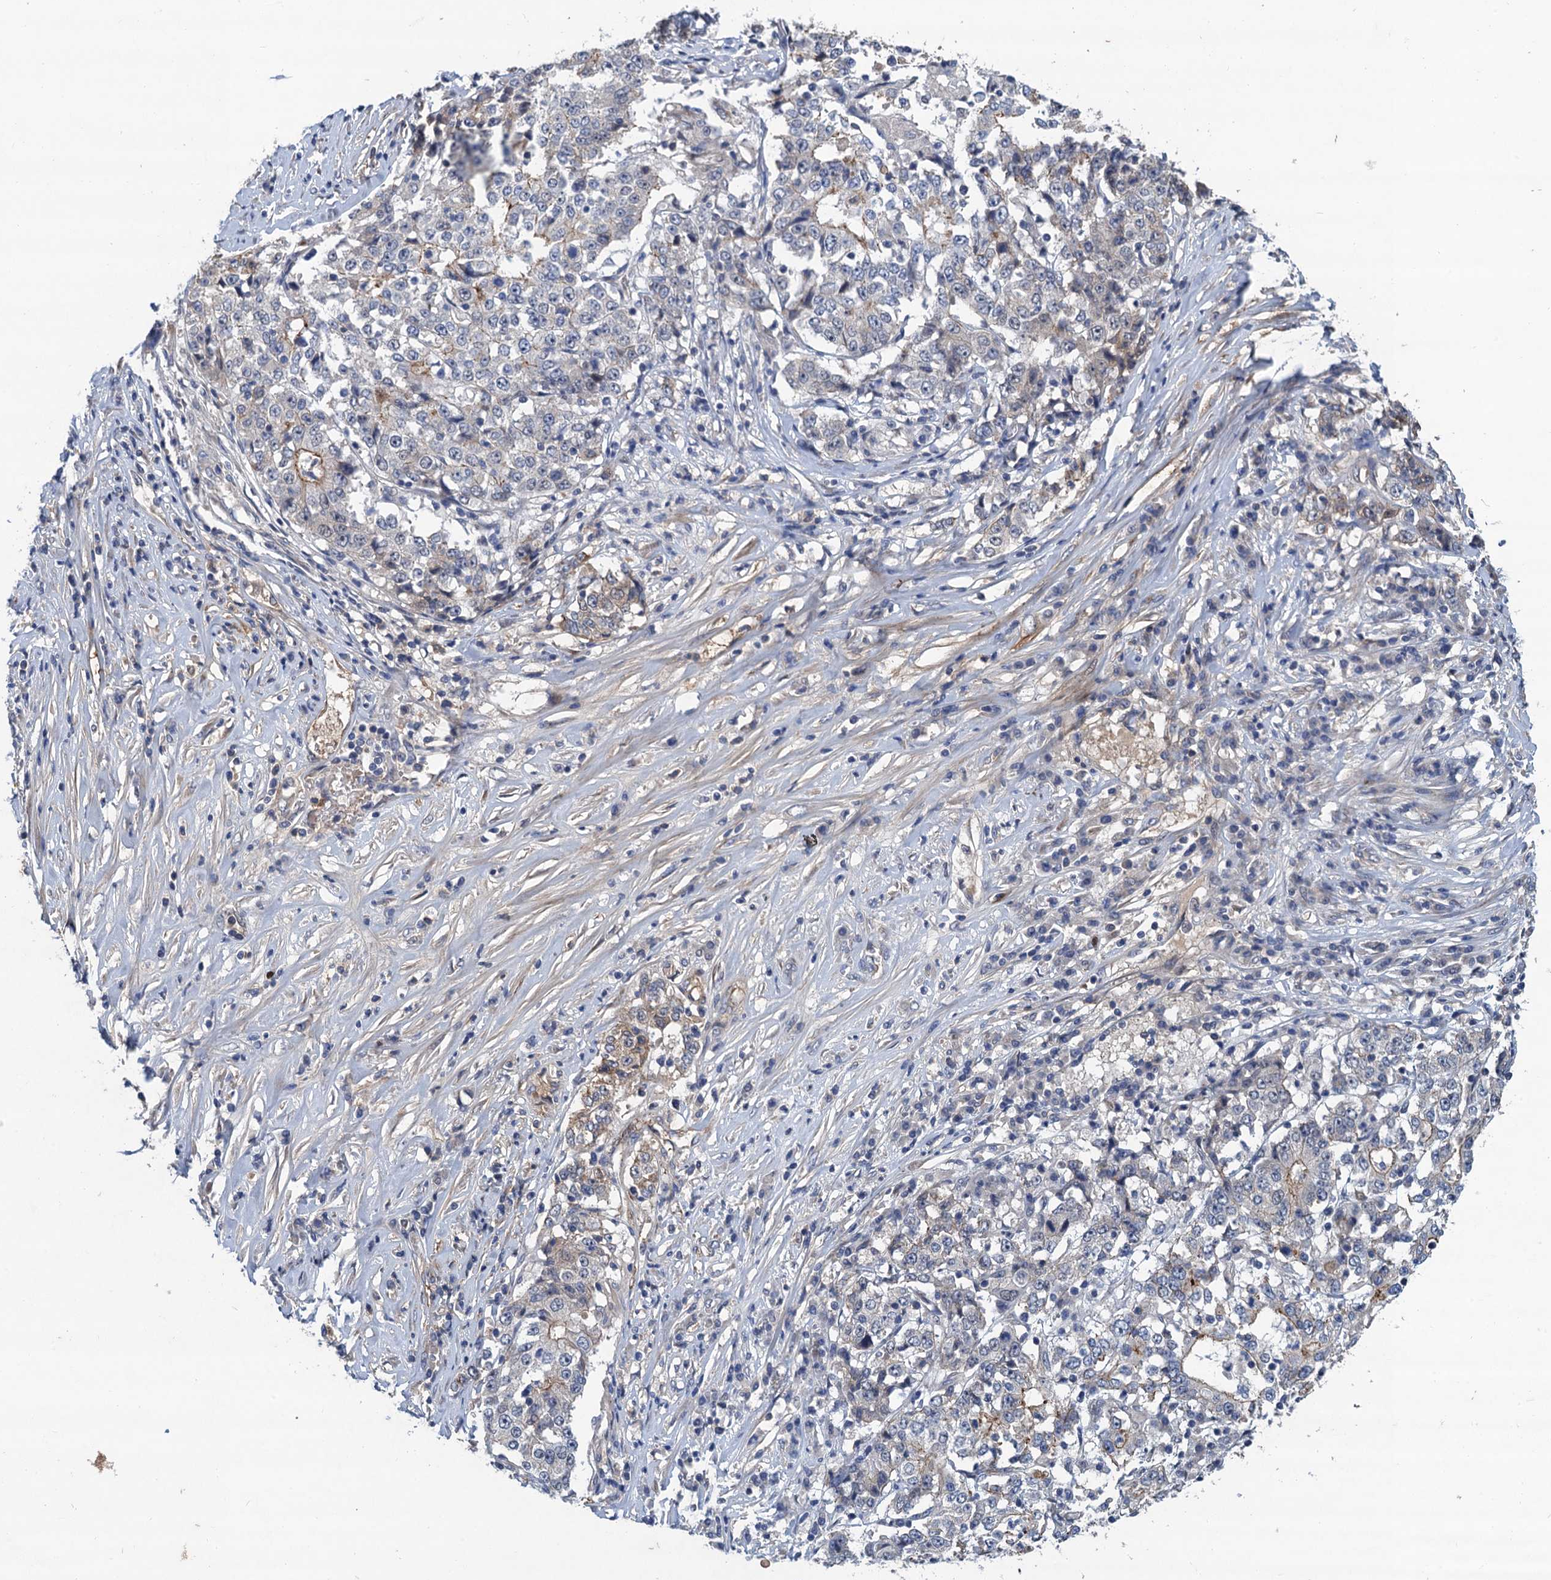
{"staining": {"intensity": "negative", "quantity": "none", "location": "none"}, "tissue": "stomach cancer", "cell_type": "Tumor cells", "image_type": "cancer", "snomed": [{"axis": "morphology", "description": "Adenocarcinoma, NOS"}, {"axis": "topography", "description": "Stomach"}], "caption": "Protein analysis of stomach adenocarcinoma displays no significant positivity in tumor cells.", "gene": "TRAF7", "patient": {"sex": "male", "age": 59}}